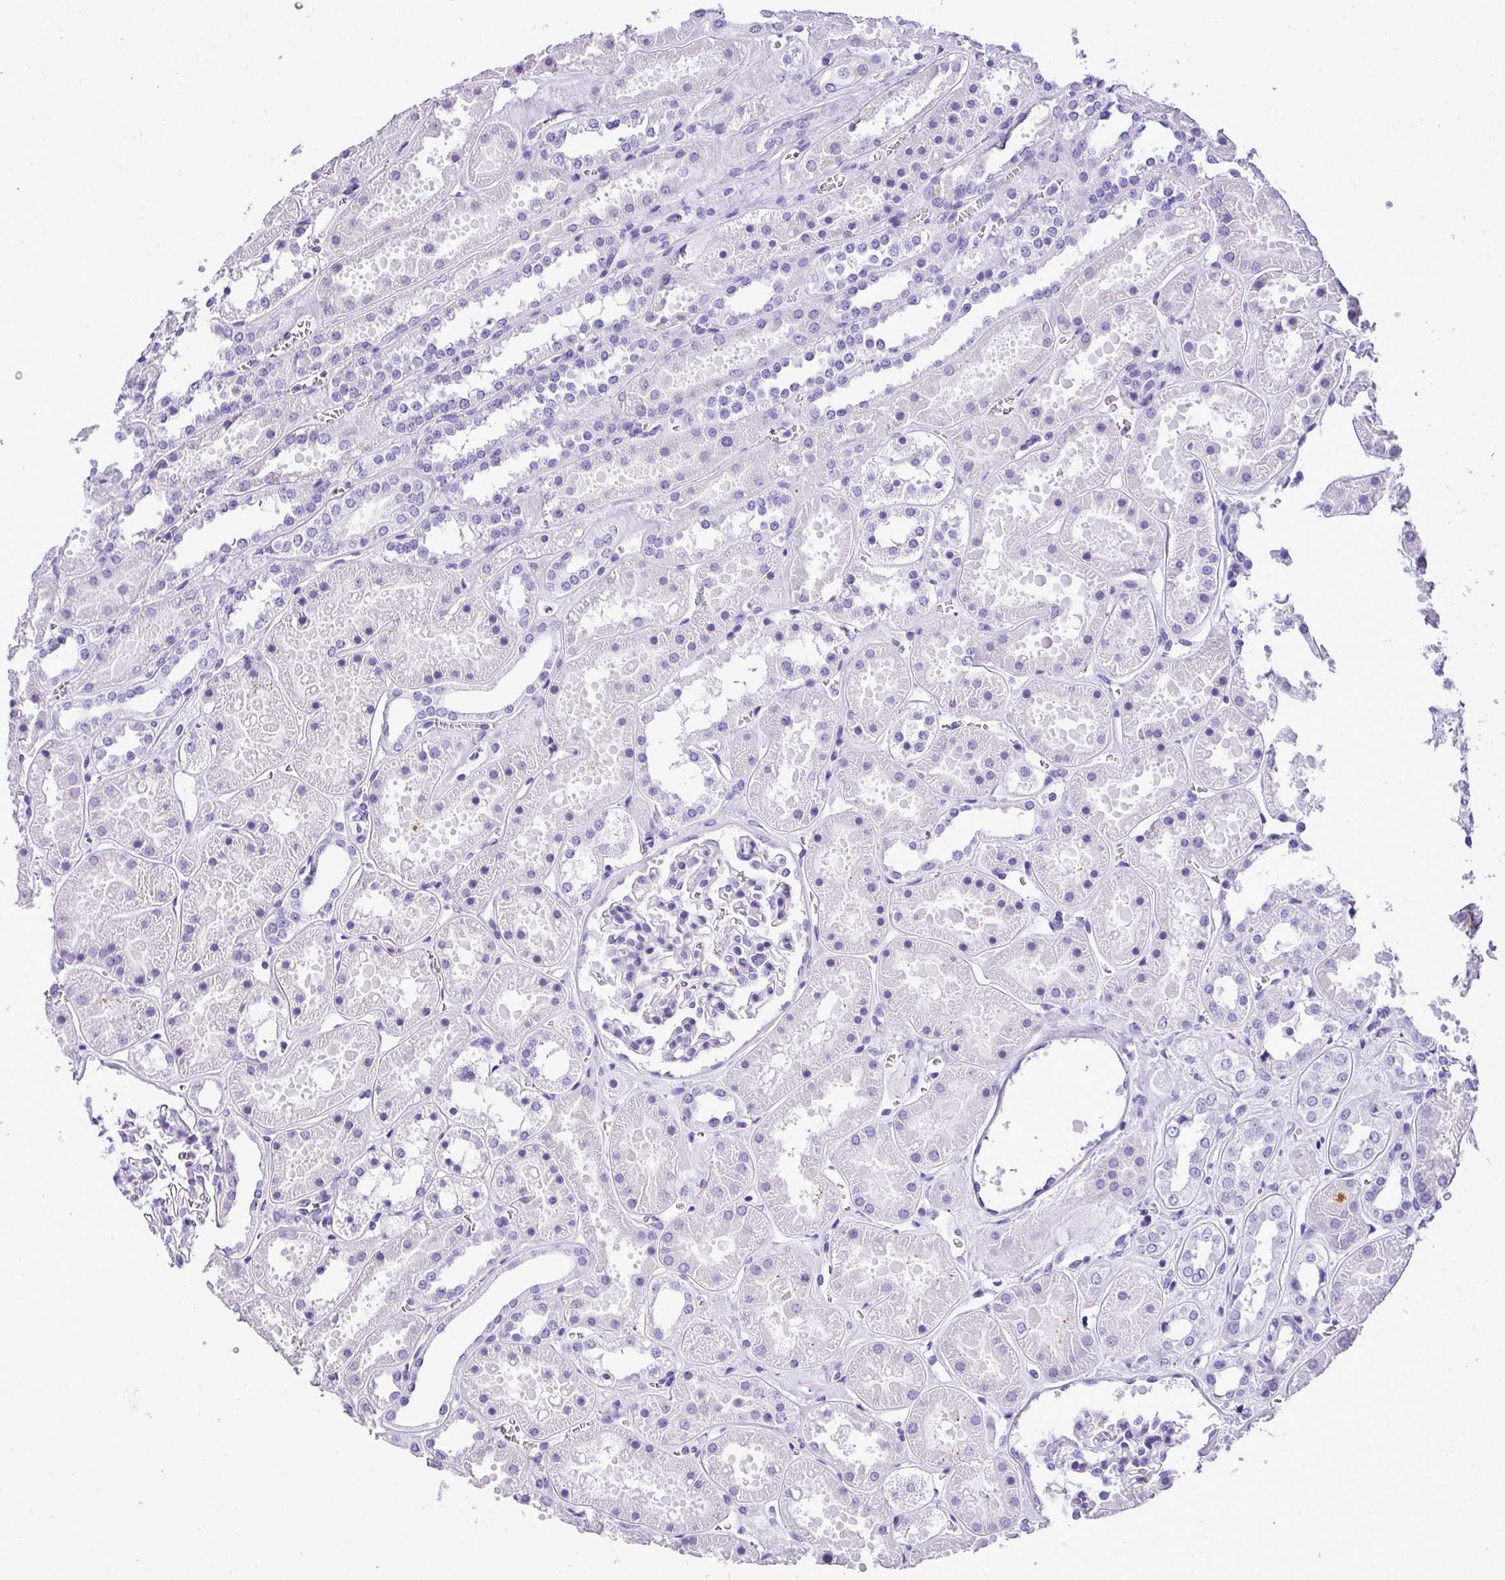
{"staining": {"intensity": "negative", "quantity": "none", "location": "none"}, "tissue": "kidney", "cell_type": "Cells in glomeruli", "image_type": "normal", "snomed": [{"axis": "morphology", "description": "Normal tissue, NOS"}, {"axis": "topography", "description": "Kidney"}], "caption": "Photomicrograph shows no protein expression in cells in glomeruli of normal kidney. (Stains: DAB IHC with hematoxylin counter stain, Microscopy: brightfield microscopy at high magnification).", "gene": "MUC21", "patient": {"sex": "female", "age": 41}}